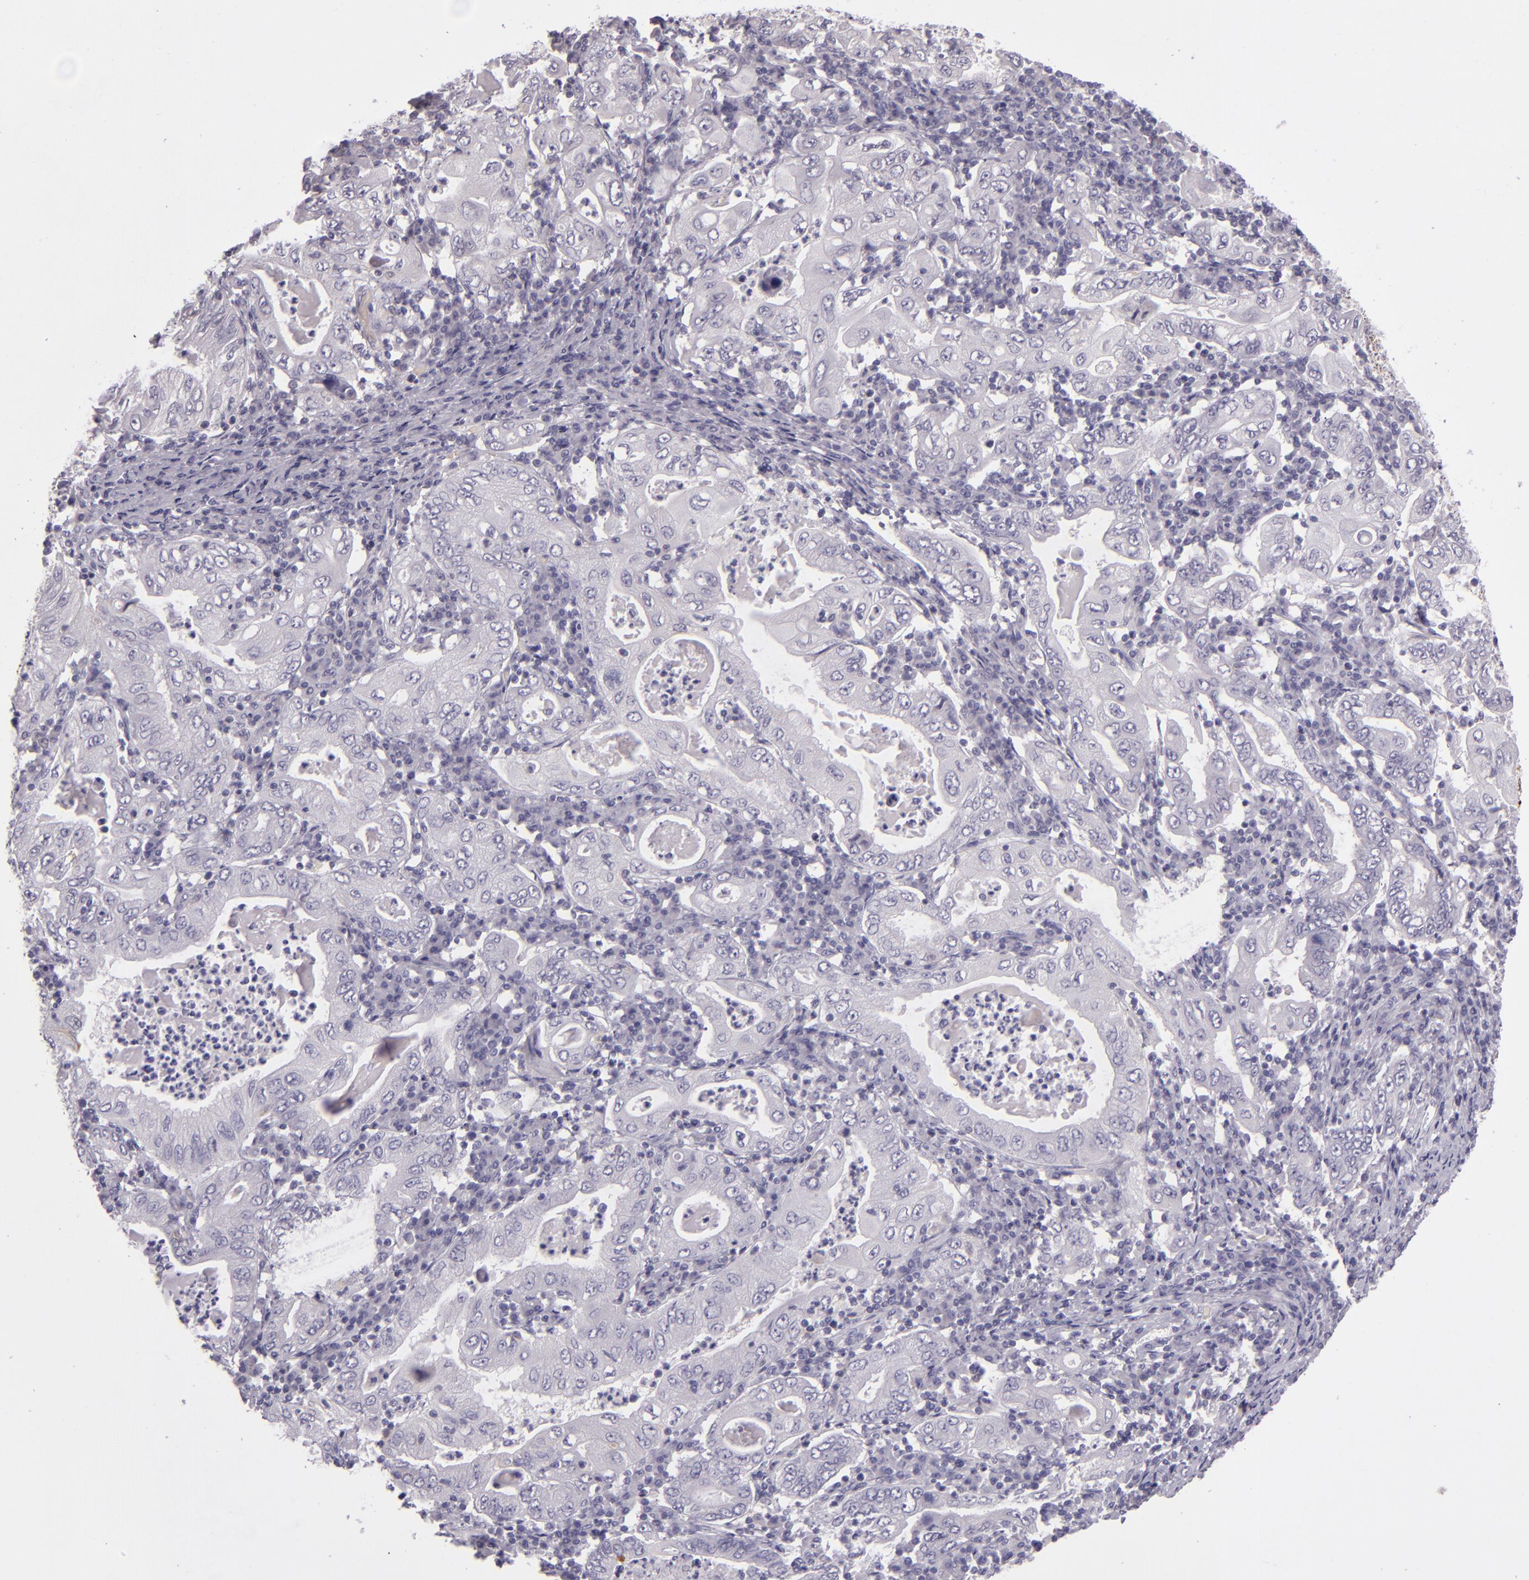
{"staining": {"intensity": "negative", "quantity": "none", "location": "none"}, "tissue": "stomach cancer", "cell_type": "Tumor cells", "image_type": "cancer", "snomed": [{"axis": "morphology", "description": "Normal tissue, NOS"}, {"axis": "morphology", "description": "Adenocarcinoma, NOS"}, {"axis": "topography", "description": "Esophagus"}, {"axis": "topography", "description": "Stomach, upper"}, {"axis": "topography", "description": "Peripheral nerve tissue"}], "caption": "Tumor cells show no significant protein positivity in stomach cancer (adenocarcinoma).", "gene": "SNCB", "patient": {"sex": "male", "age": 62}}